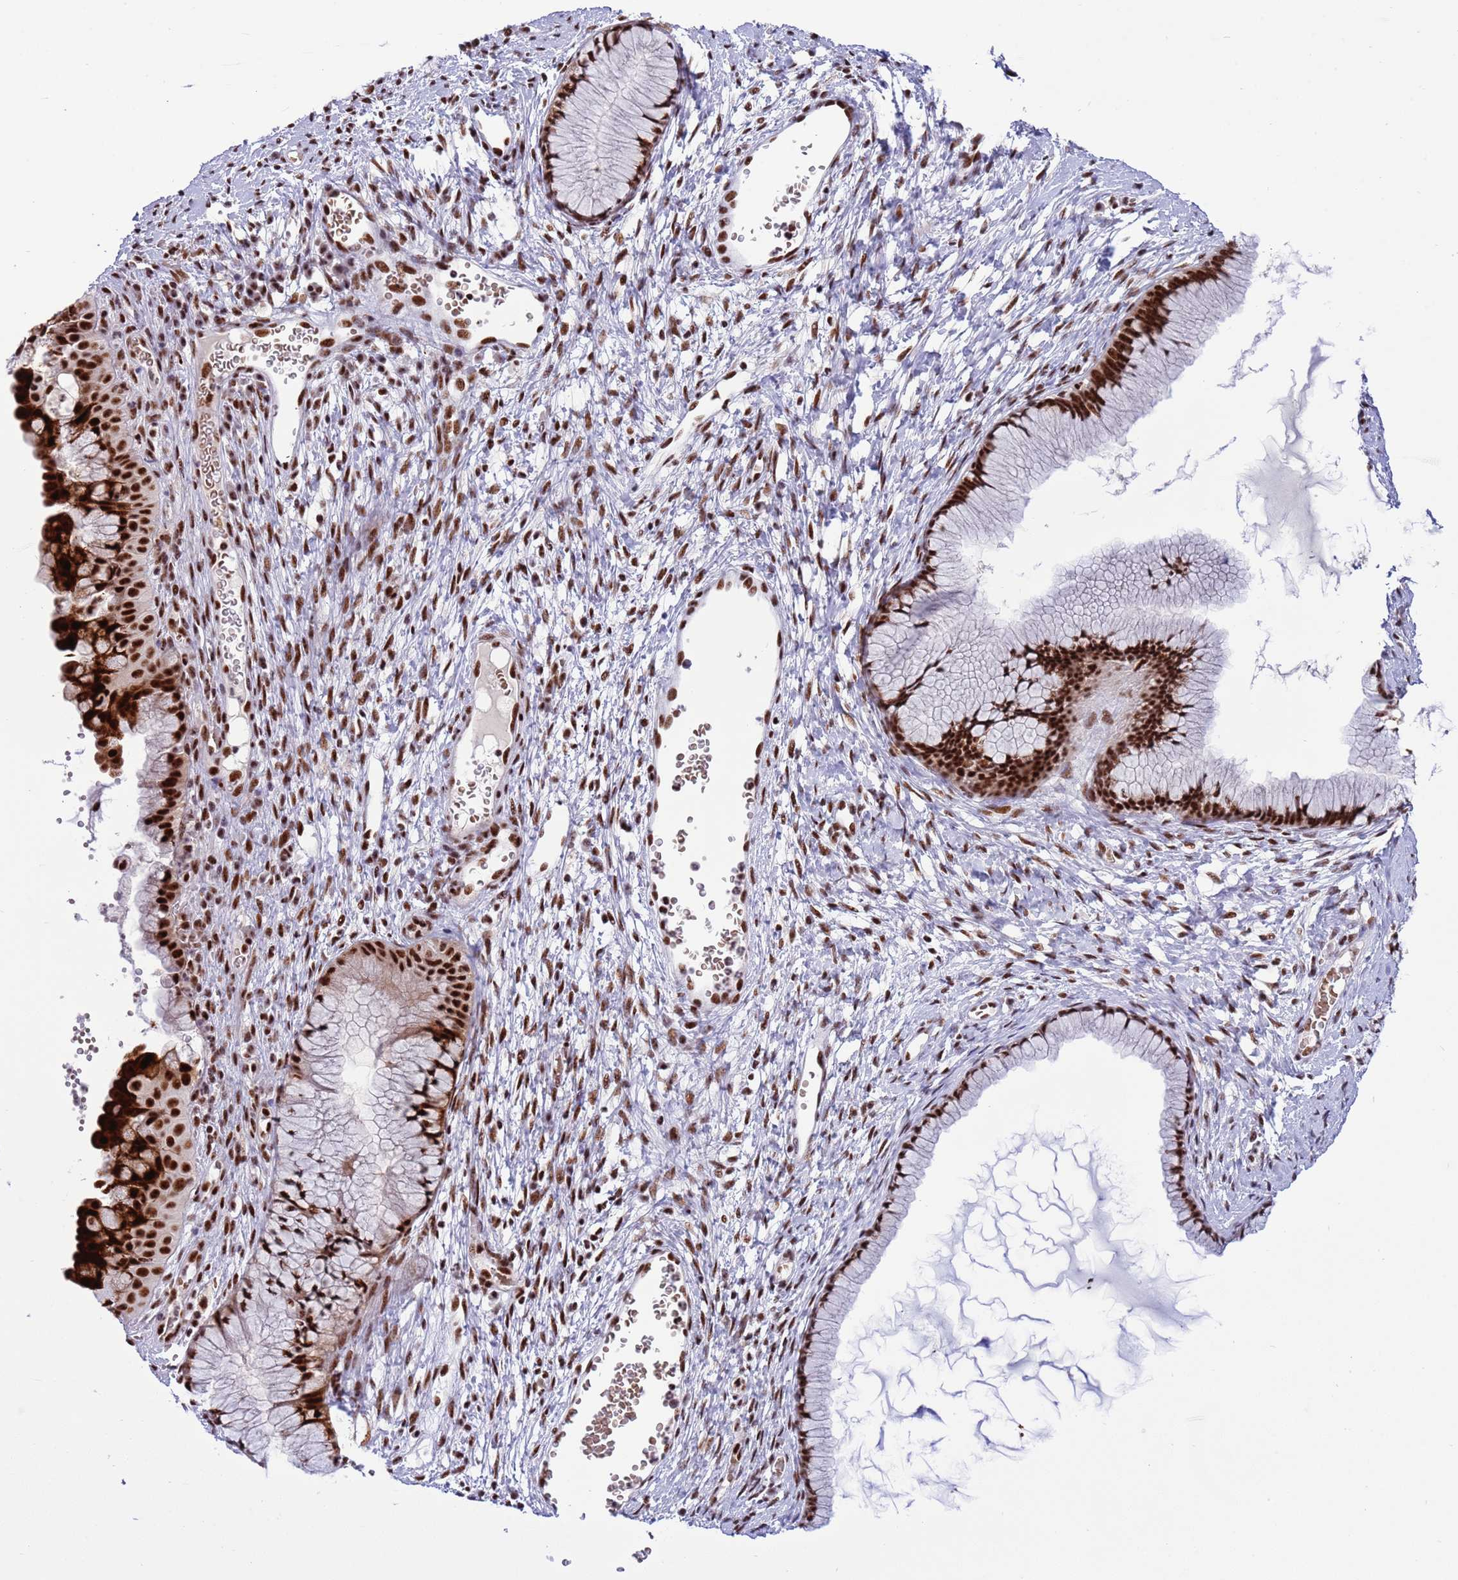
{"staining": {"intensity": "strong", "quantity": ">75%", "location": "nuclear"}, "tissue": "cervix", "cell_type": "Glandular cells", "image_type": "normal", "snomed": [{"axis": "morphology", "description": "Normal tissue, NOS"}, {"axis": "topography", "description": "Cervix"}], "caption": "Immunohistochemistry (IHC) of normal cervix displays high levels of strong nuclear staining in approximately >75% of glandular cells.", "gene": "THOC2", "patient": {"sex": "female", "age": 42}}